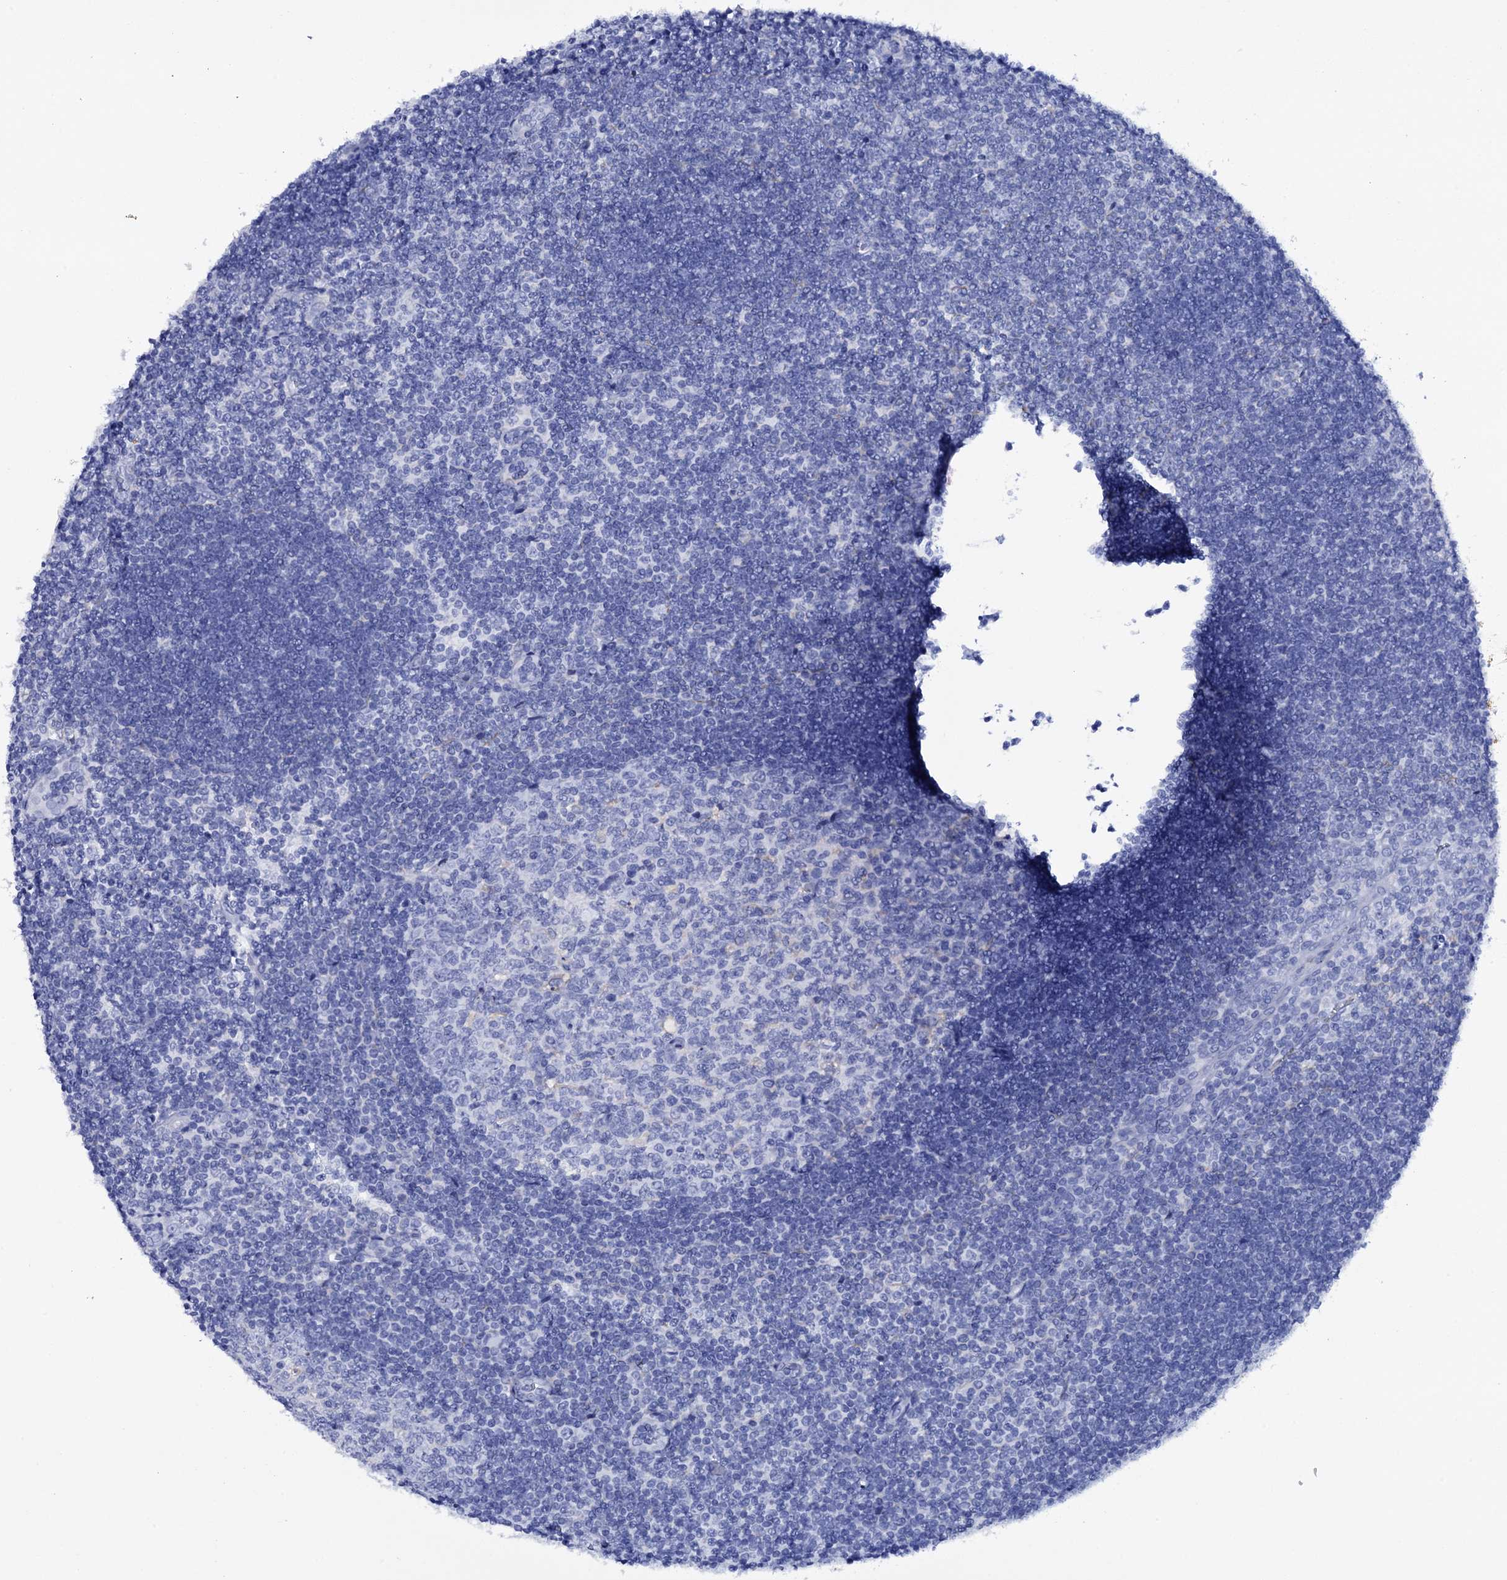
{"staining": {"intensity": "negative", "quantity": "none", "location": "none"}, "tissue": "tonsil", "cell_type": "Germinal center cells", "image_type": "normal", "snomed": [{"axis": "morphology", "description": "Normal tissue, NOS"}, {"axis": "topography", "description": "Tonsil"}], "caption": "The image exhibits no significant expression in germinal center cells of tonsil.", "gene": "ITPRID2", "patient": {"sex": "male", "age": 27}}